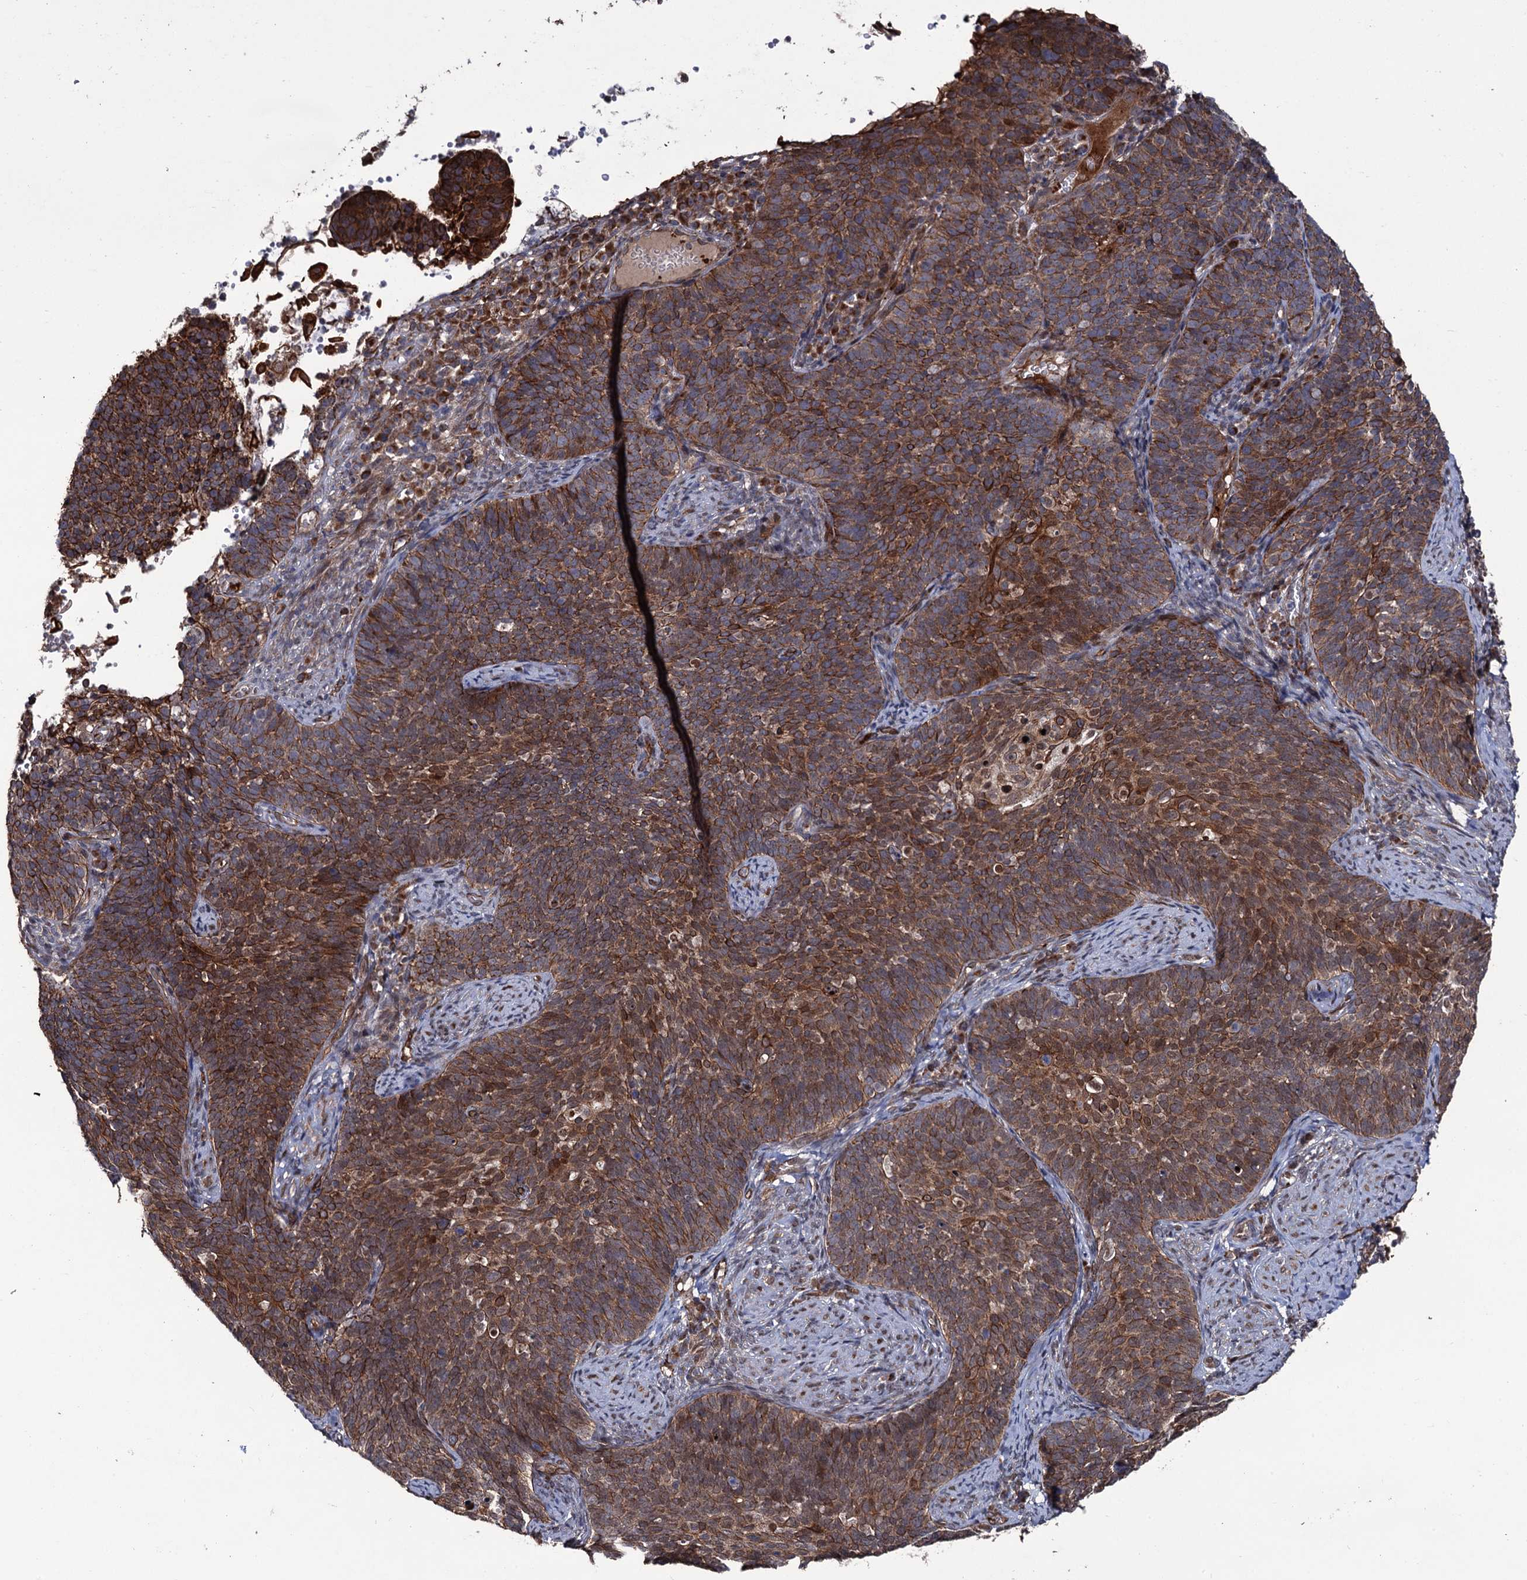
{"staining": {"intensity": "moderate", "quantity": ">75%", "location": "cytoplasmic/membranous"}, "tissue": "cervical cancer", "cell_type": "Tumor cells", "image_type": "cancer", "snomed": [{"axis": "morphology", "description": "Normal tissue, NOS"}, {"axis": "morphology", "description": "Squamous cell carcinoma, NOS"}, {"axis": "topography", "description": "Cervix"}], "caption": "Moderate cytoplasmic/membranous protein positivity is present in about >75% of tumor cells in cervical cancer (squamous cell carcinoma).", "gene": "LRRC63", "patient": {"sex": "female", "age": 39}}